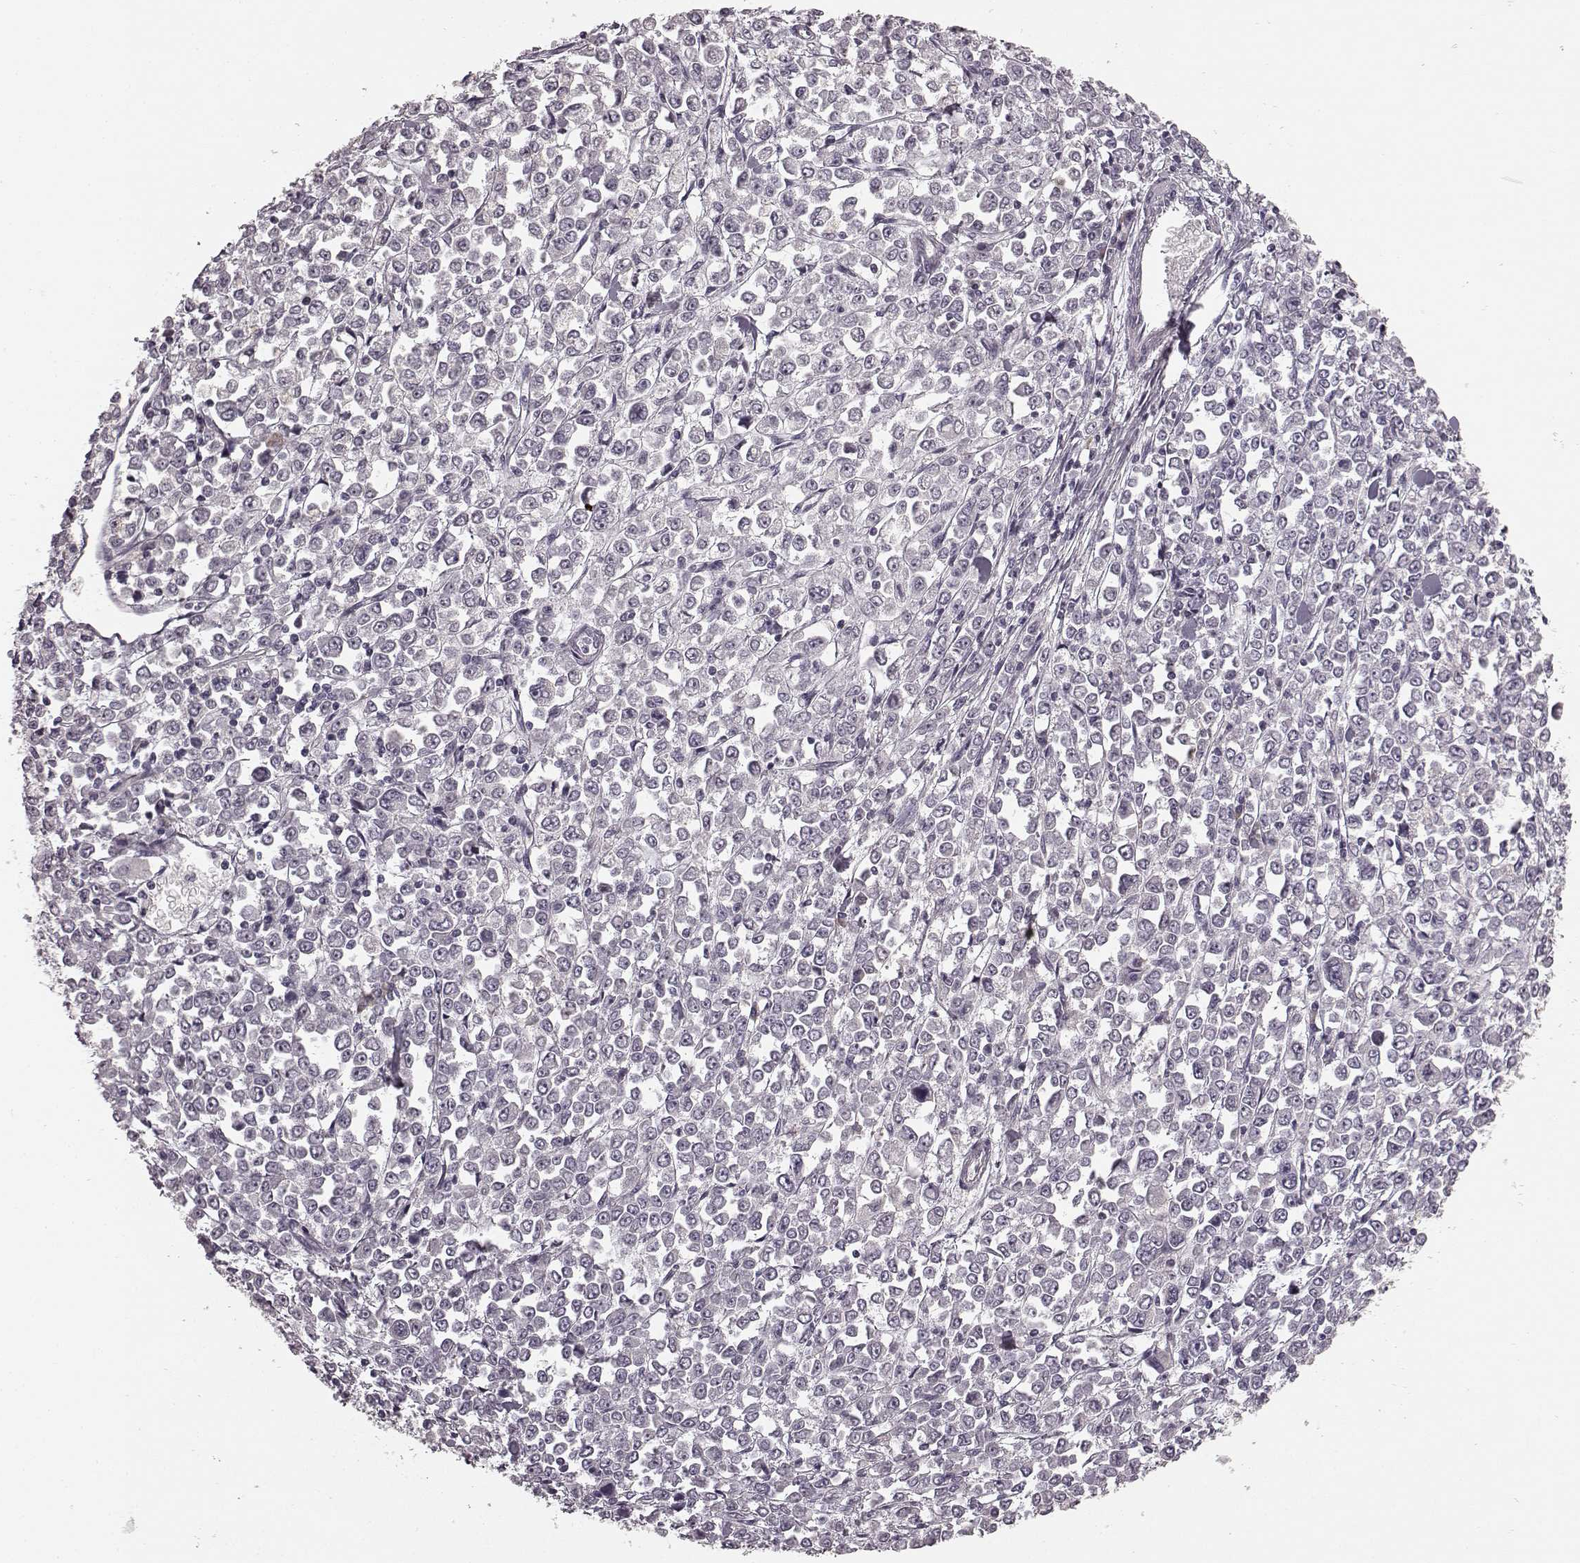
{"staining": {"intensity": "negative", "quantity": "none", "location": "none"}, "tissue": "stomach cancer", "cell_type": "Tumor cells", "image_type": "cancer", "snomed": [{"axis": "morphology", "description": "Adenocarcinoma, NOS"}, {"axis": "topography", "description": "Stomach, upper"}], "caption": "High power microscopy histopathology image of an immunohistochemistry (IHC) photomicrograph of adenocarcinoma (stomach), revealing no significant staining in tumor cells. The staining is performed using DAB (3,3'-diaminobenzidine) brown chromogen with nuclei counter-stained in using hematoxylin.", "gene": "FAM234B", "patient": {"sex": "male", "age": 70}}